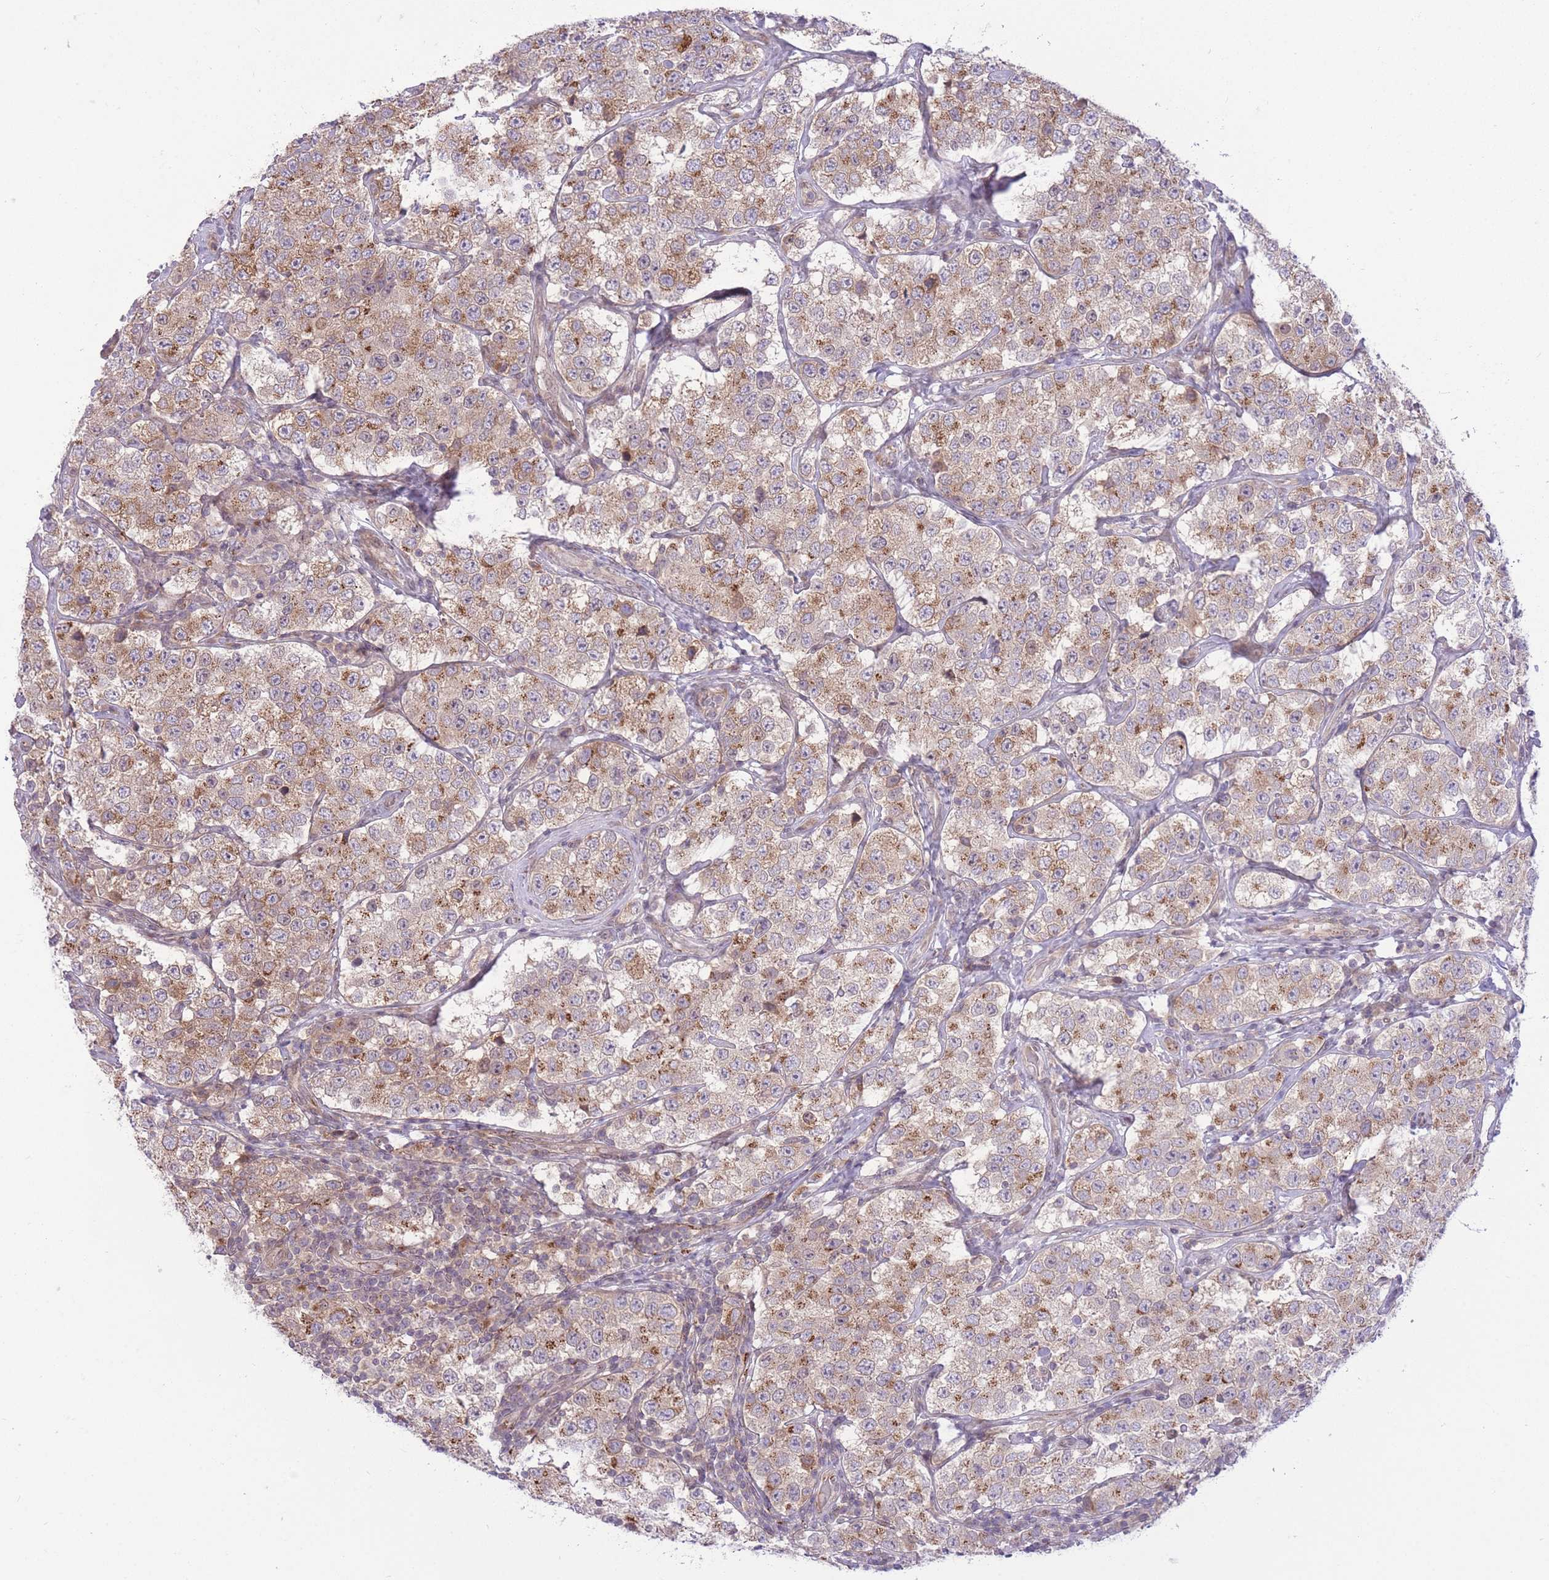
{"staining": {"intensity": "moderate", "quantity": ">75%", "location": "cytoplasmic/membranous"}, "tissue": "testis cancer", "cell_type": "Tumor cells", "image_type": "cancer", "snomed": [{"axis": "morphology", "description": "Seminoma, NOS"}, {"axis": "topography", "description": "Testis"}], "caption": "Immunohistochemical staining of testis cancer (seminoma) demonstrates moderate cytoplasmic/membranous protein expression in about >75% of tumor cells.", "gene": "ZBED5", "patient": {"sex": "male", "age": 34}}